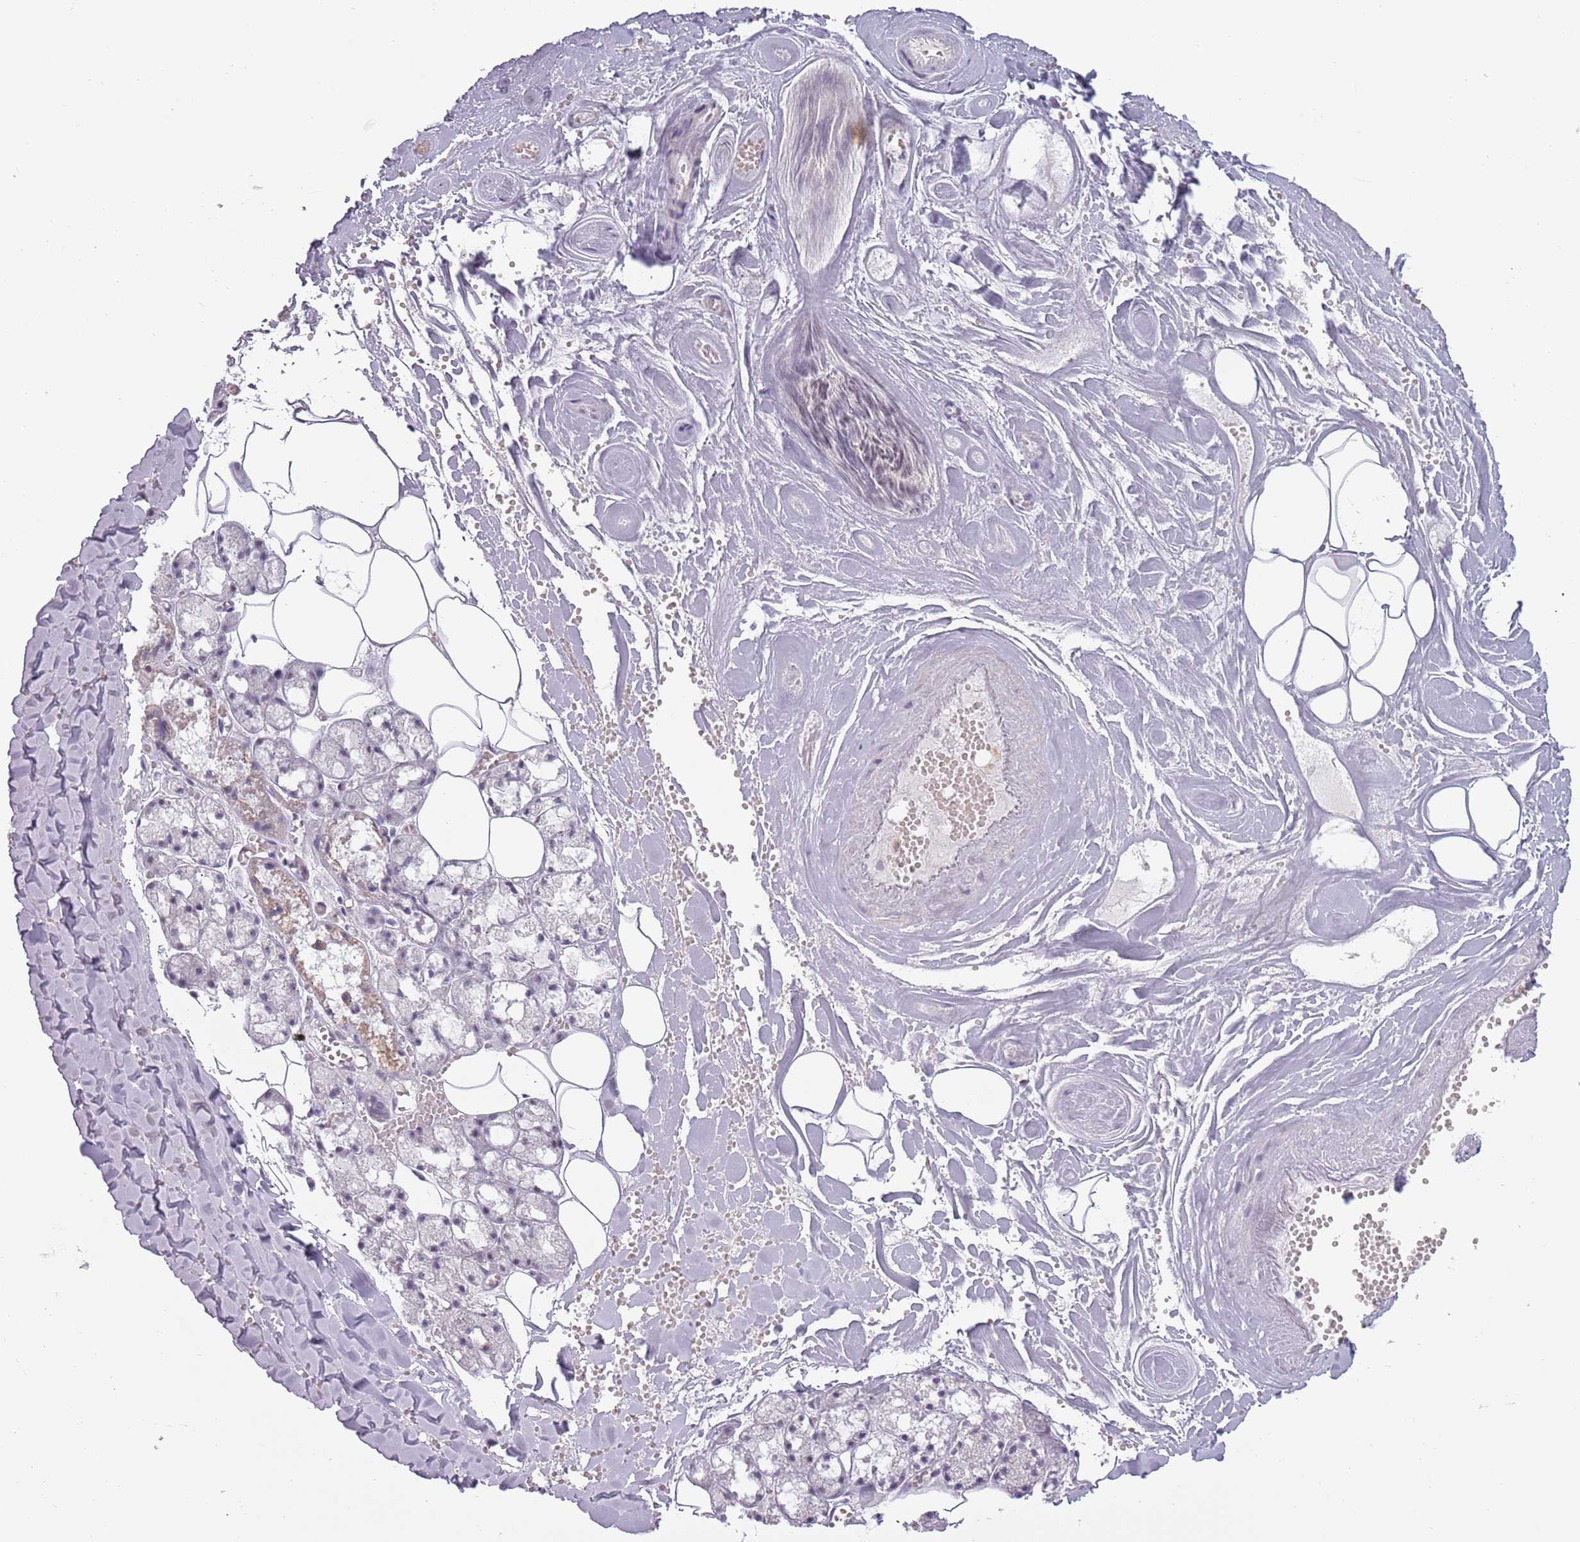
{"staining": {"intensity": "moderate", "quantity": "<25%", "location": "nuclear"}, "tissue": "salivary gland", "cell_type": "Glandular cells", "image_type": "normal", "snomed": [{"axis": "morphology", "description": "Normal tissue, NOS"}, {"axis": "topography", "description": "Salivary gland"}], "caption": "Moderate nuclear staining for a protein is present in approximately <25% of glandular cells of unremarkable salivary gland using immunohistochemistry.", "gene": "REXO4", "patient": {"sex": "male", "age": 62}}